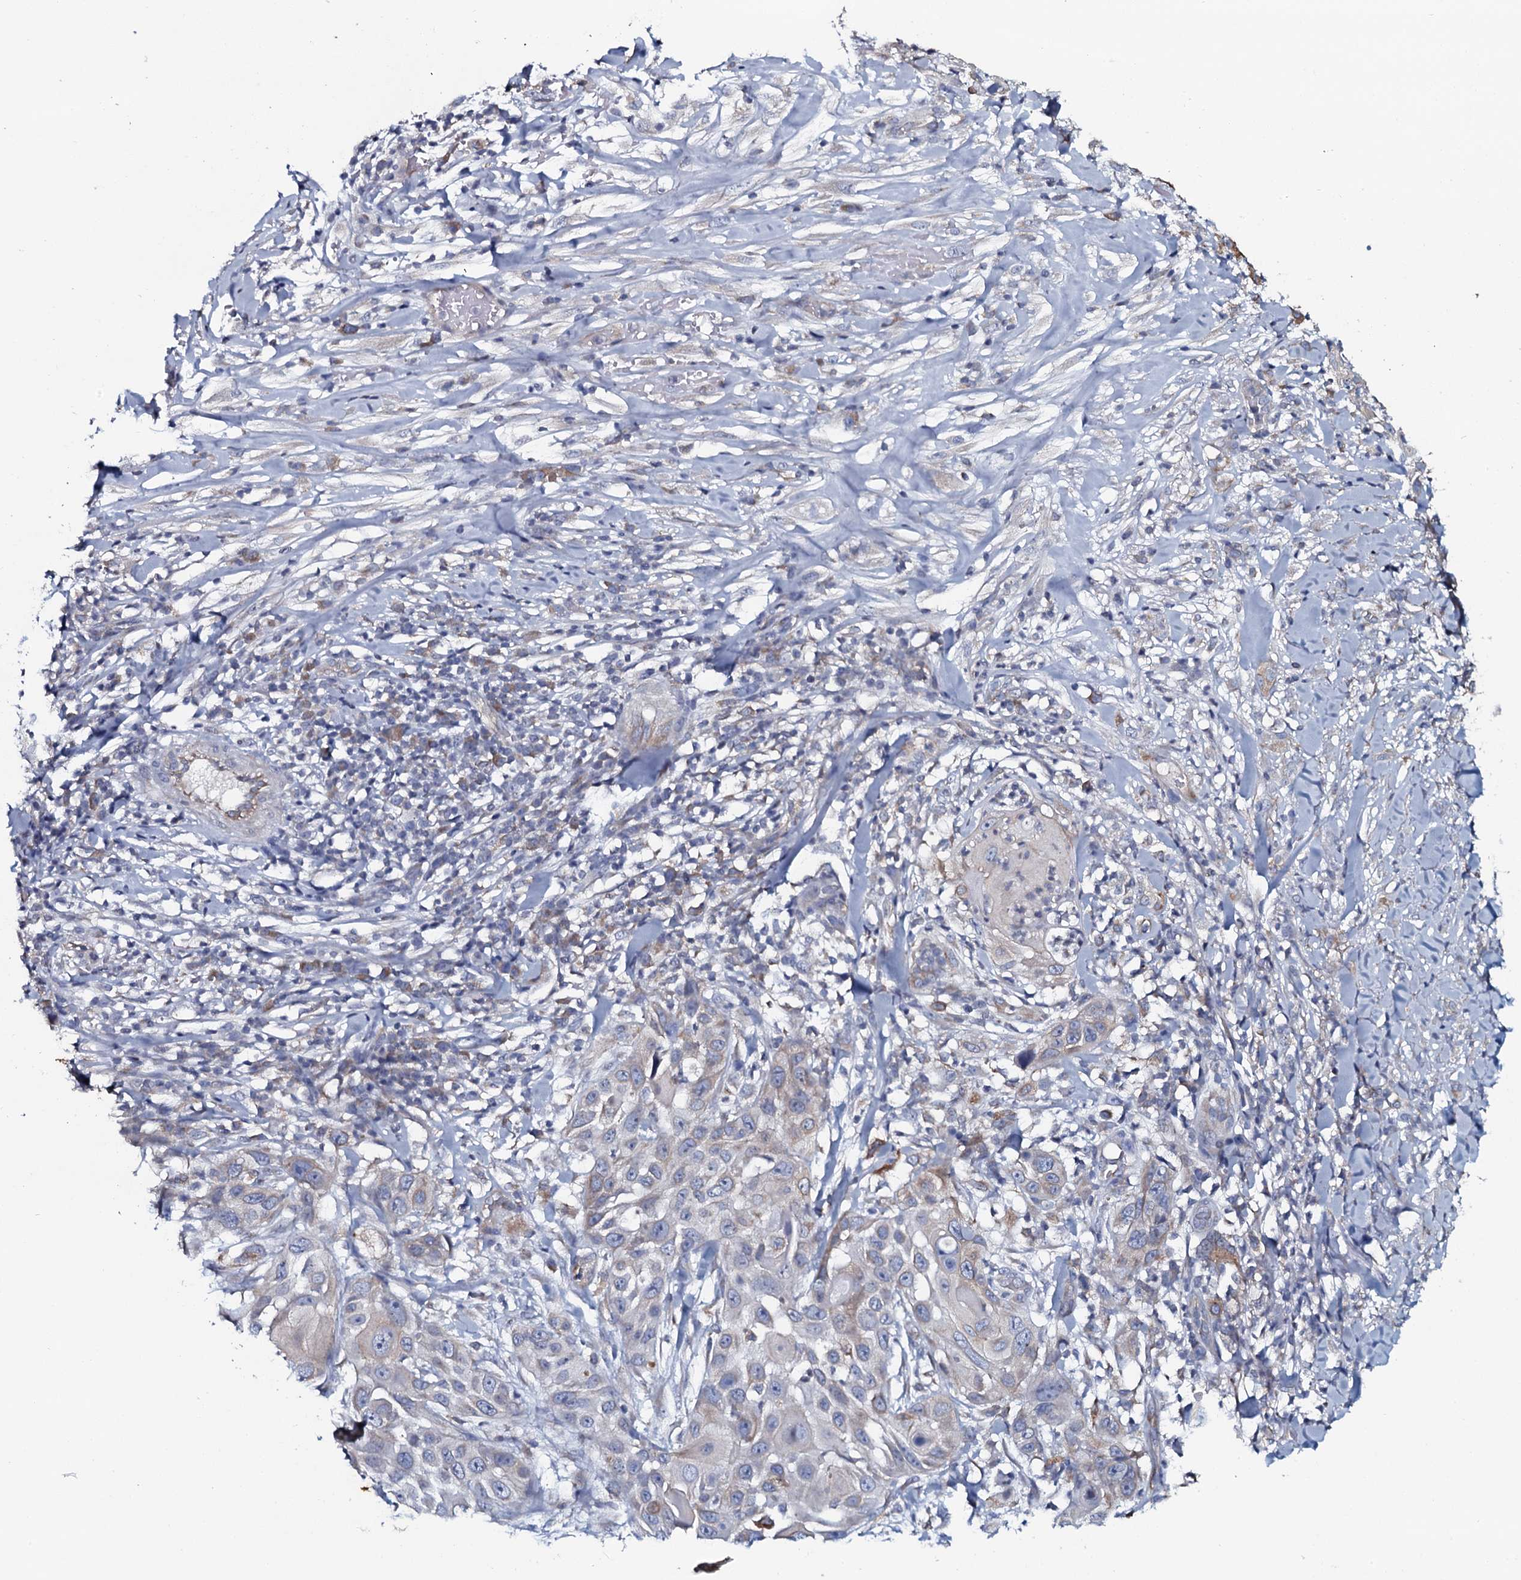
{"staining": {"intensity": "weak", "quantity": "<25%", "location": "cytoplasmic/membranous"}, "tissue": "skin cancer", "cell_type": "Tumor cells", "image_type": "cancer", "snomed": [{"axis": "morphology", "description": "Squamous cell carcinoma, NOS"}, {"axis": "topography", "description": "Skin"}], "caption": "Immunohistochemical staining of human skin cancer demonstrates no significant expression in tumor cells.", "gene": "TMEM151A", "patient": {"sex": "female", "age": 44}}